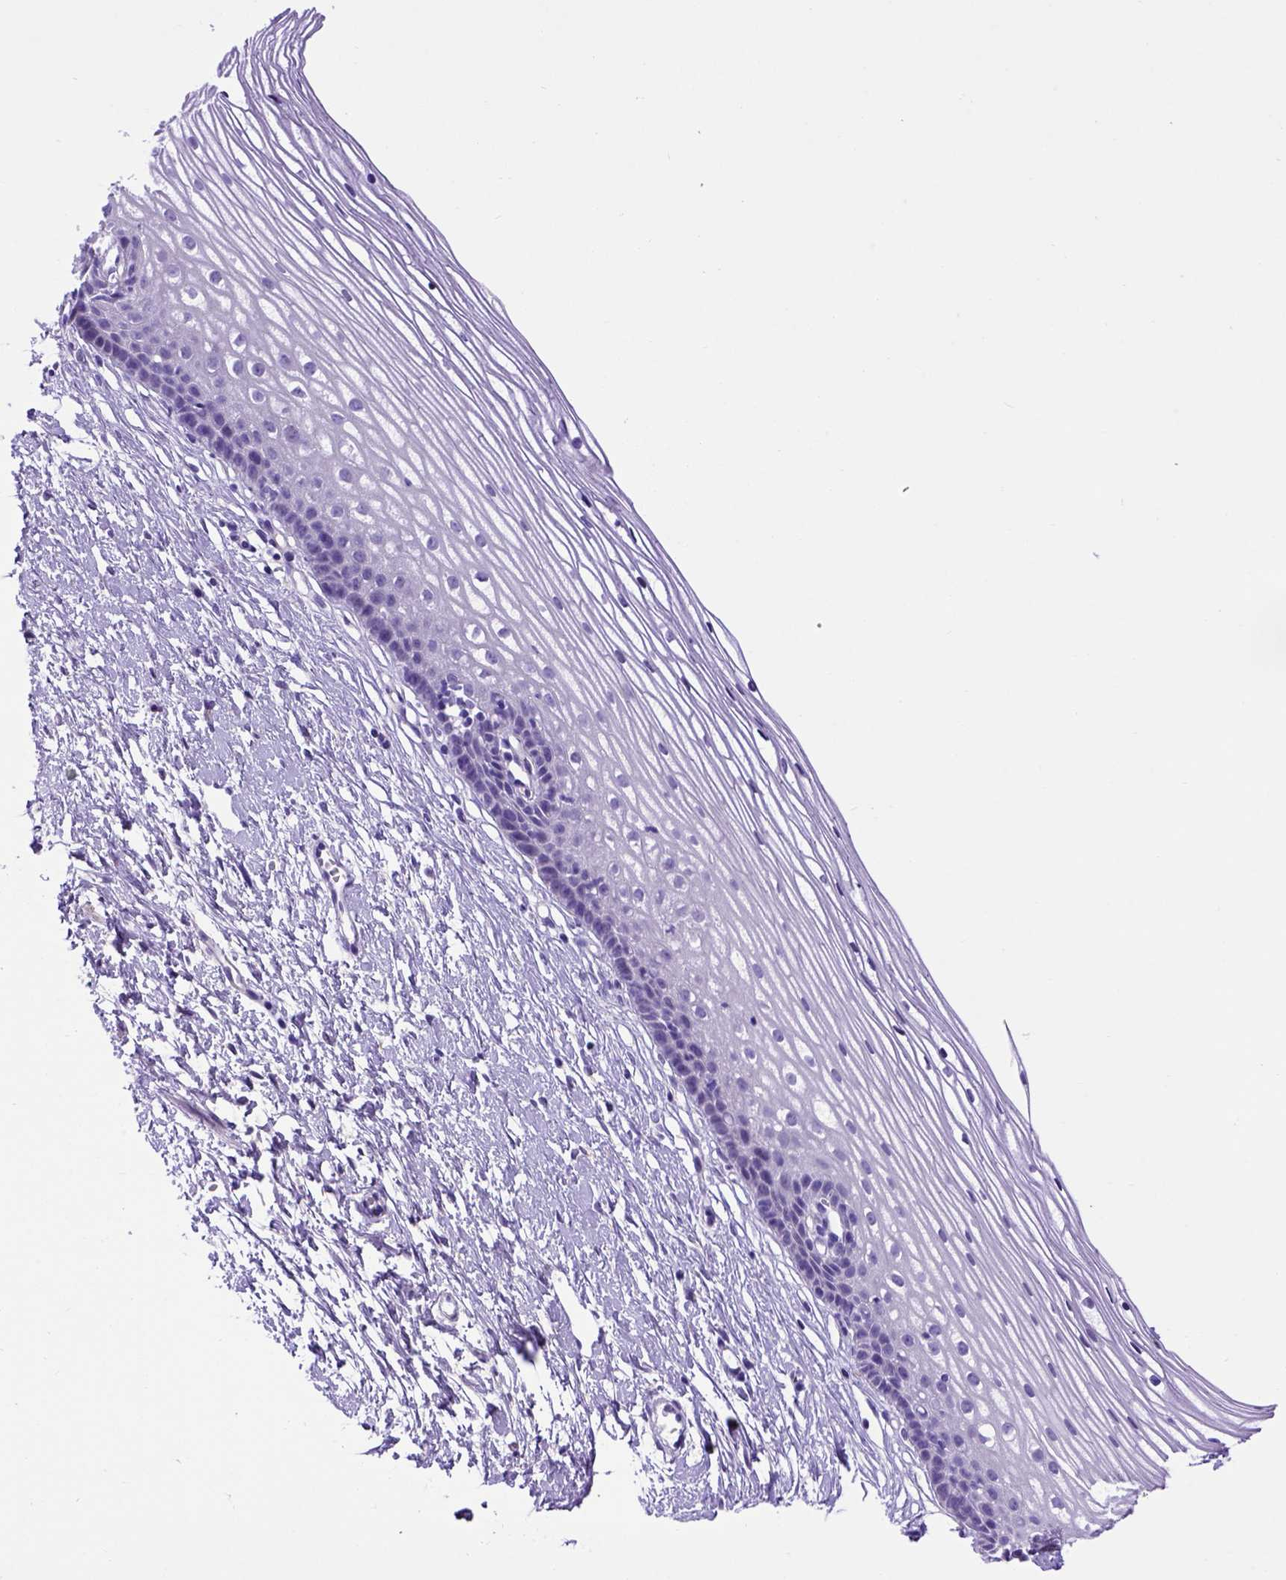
{"staining": {"intensity": "negative", "quantity": "none", "location": "none"}, "tissue": "cervix", "cell_type": "Glandular cells", "image_type": "normal", "snomed": [{"axis": "morphology", "description": "Normal tissue, NOS"}, {"axis": "topography", "description": "Cervix"}], "caption": "This is a image of IHC staining of benign cervix, which shows no staining in glandular cells.", "gene": "ADAM12", "patient": {"sex": "female", "age": 40}}